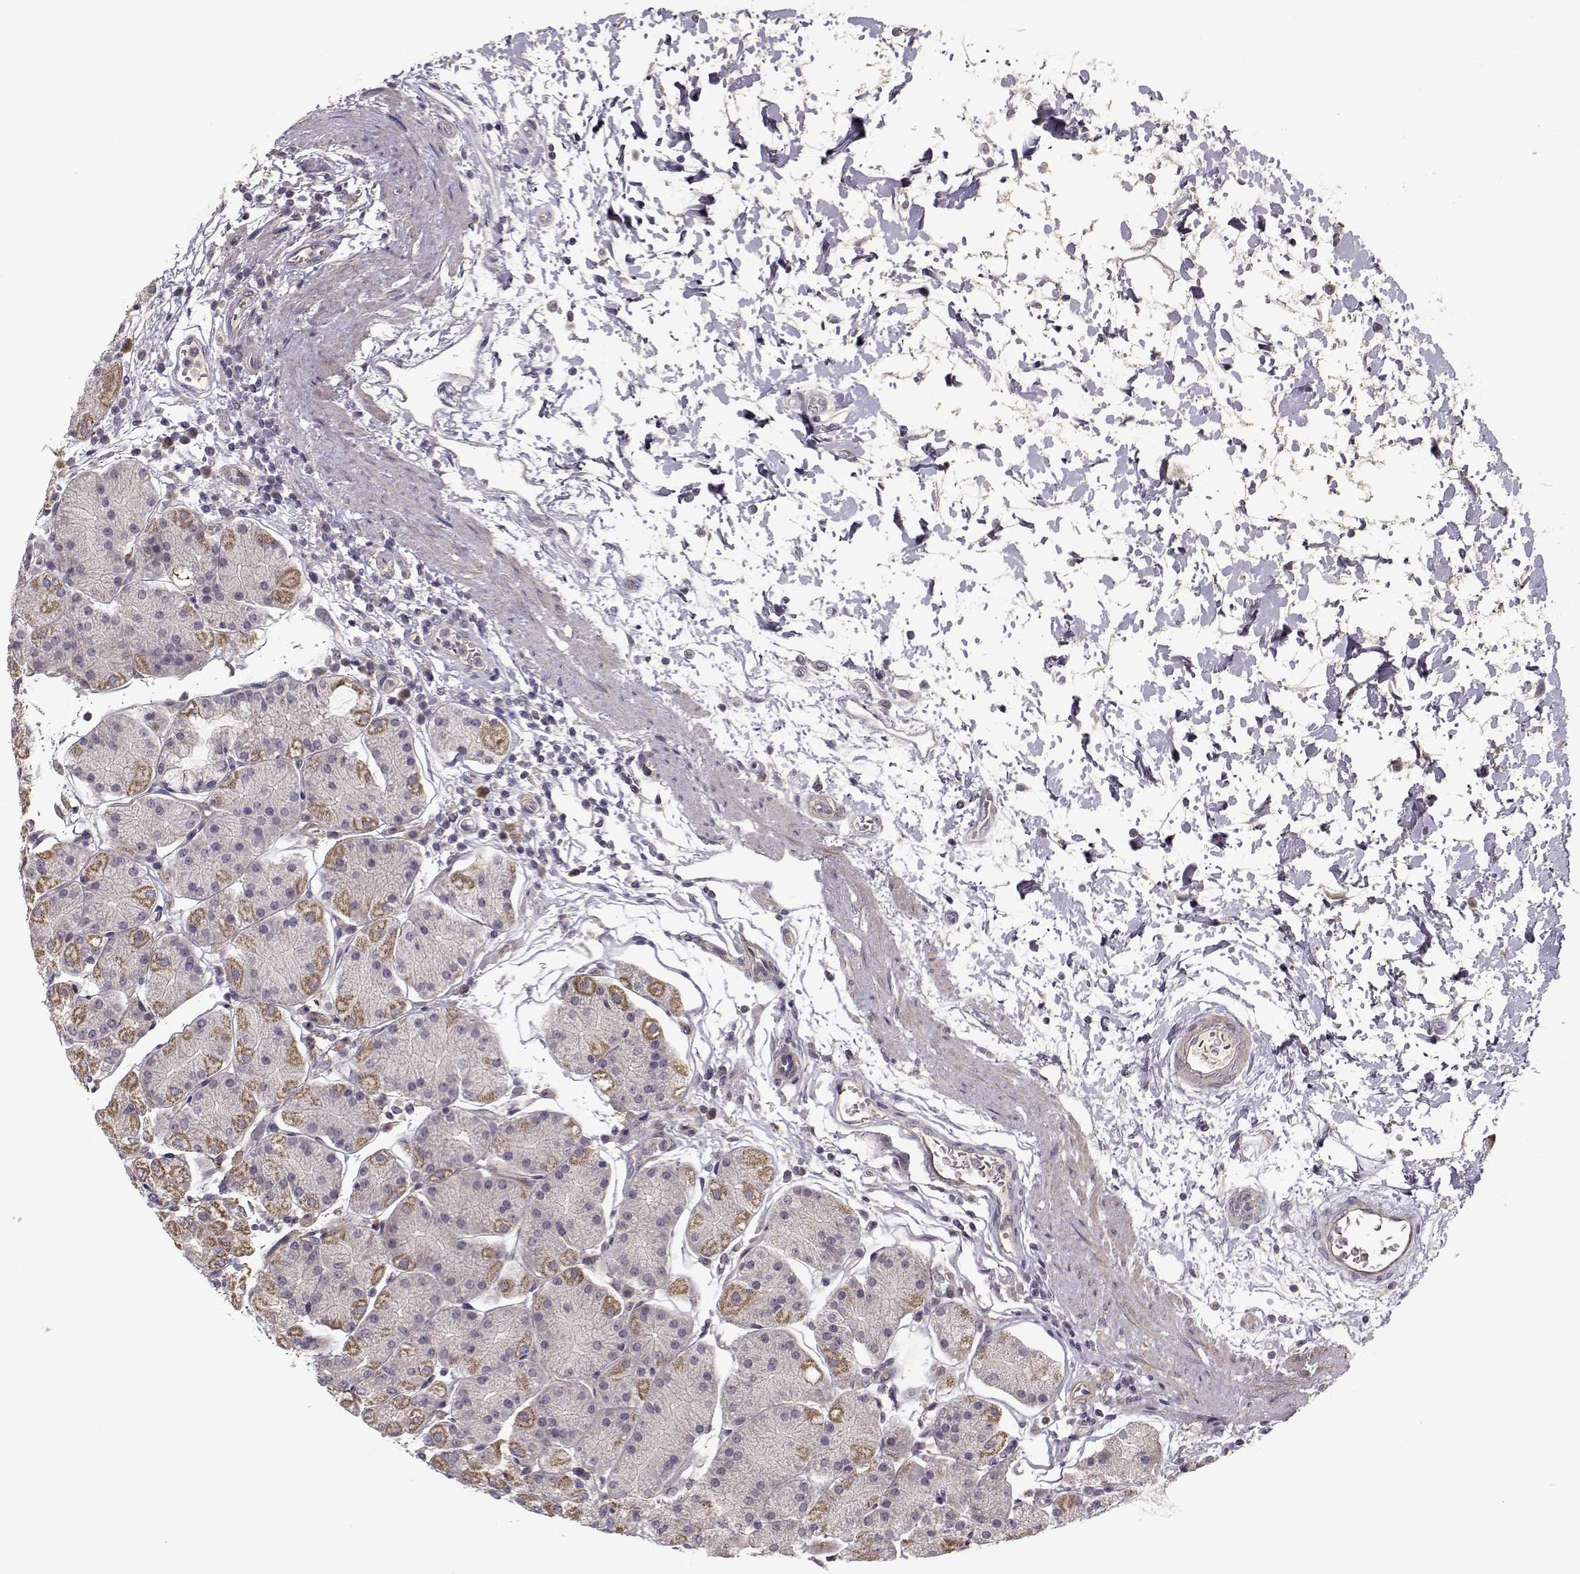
{"staining": {"intensity": "weak", "quantity": "<25%", "location": "cytoplasmic/membranous"}, "tissue": "stomach", "cell_type": "Glandular cells", "image_type": "normal", "snomed": [{"axis": "morphology", "description": "Normal tissue, NOS"}, {"axis": "topography", "description": "Stomach"}], "caption": "Normal stomach was stained to show a protein in brown. There is no significant expression in glandular cells.", "gene": "ENTPD8", "patient": {"sex": "male", "age": 54}}